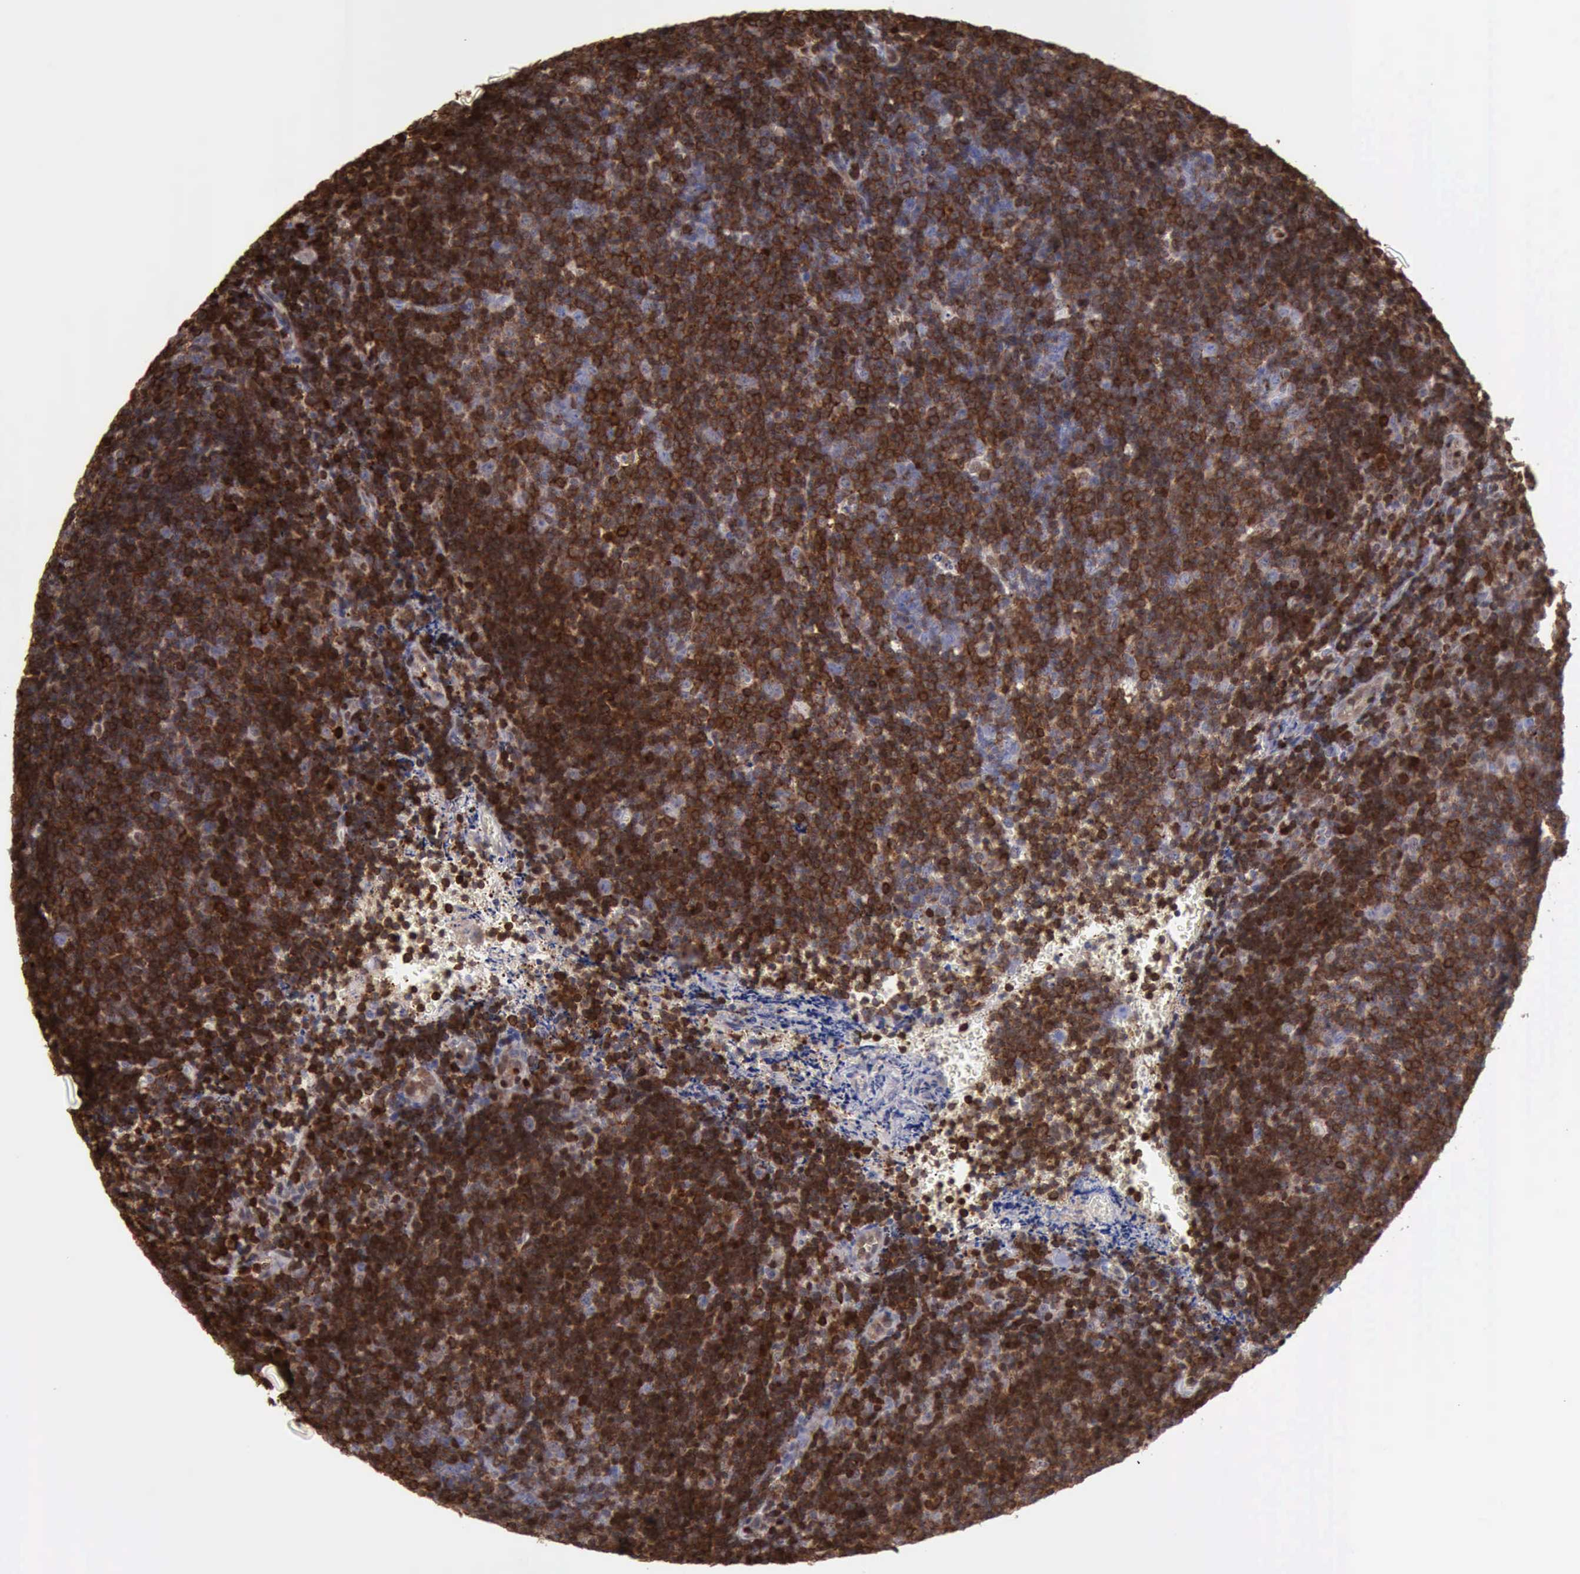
{"staining": {"intensity": "strong", "quantity": ">75%", "location": "cytoplasmic/membranous,nuclear"}, "tissue": "lymphoma", "cell_type": "Tumor cells", "image_type": "cancer", "snomed": [{"axis": "morphology", "description": "Malignant lymphoma, non-Hodgkin's type, Low grade"}, {"axis": "topography", "description": "Lymph node"}], "caption": "Immunohistochemistry (DAB (3,3'-diaminobenzidine)) staining of human lymphoma shows strong cytoplasmic/membranous and nuclear protein expression in about >75% of tumor cells.", "gene": "PDCD4", "patient": {"sex": "male", "age": 49}}